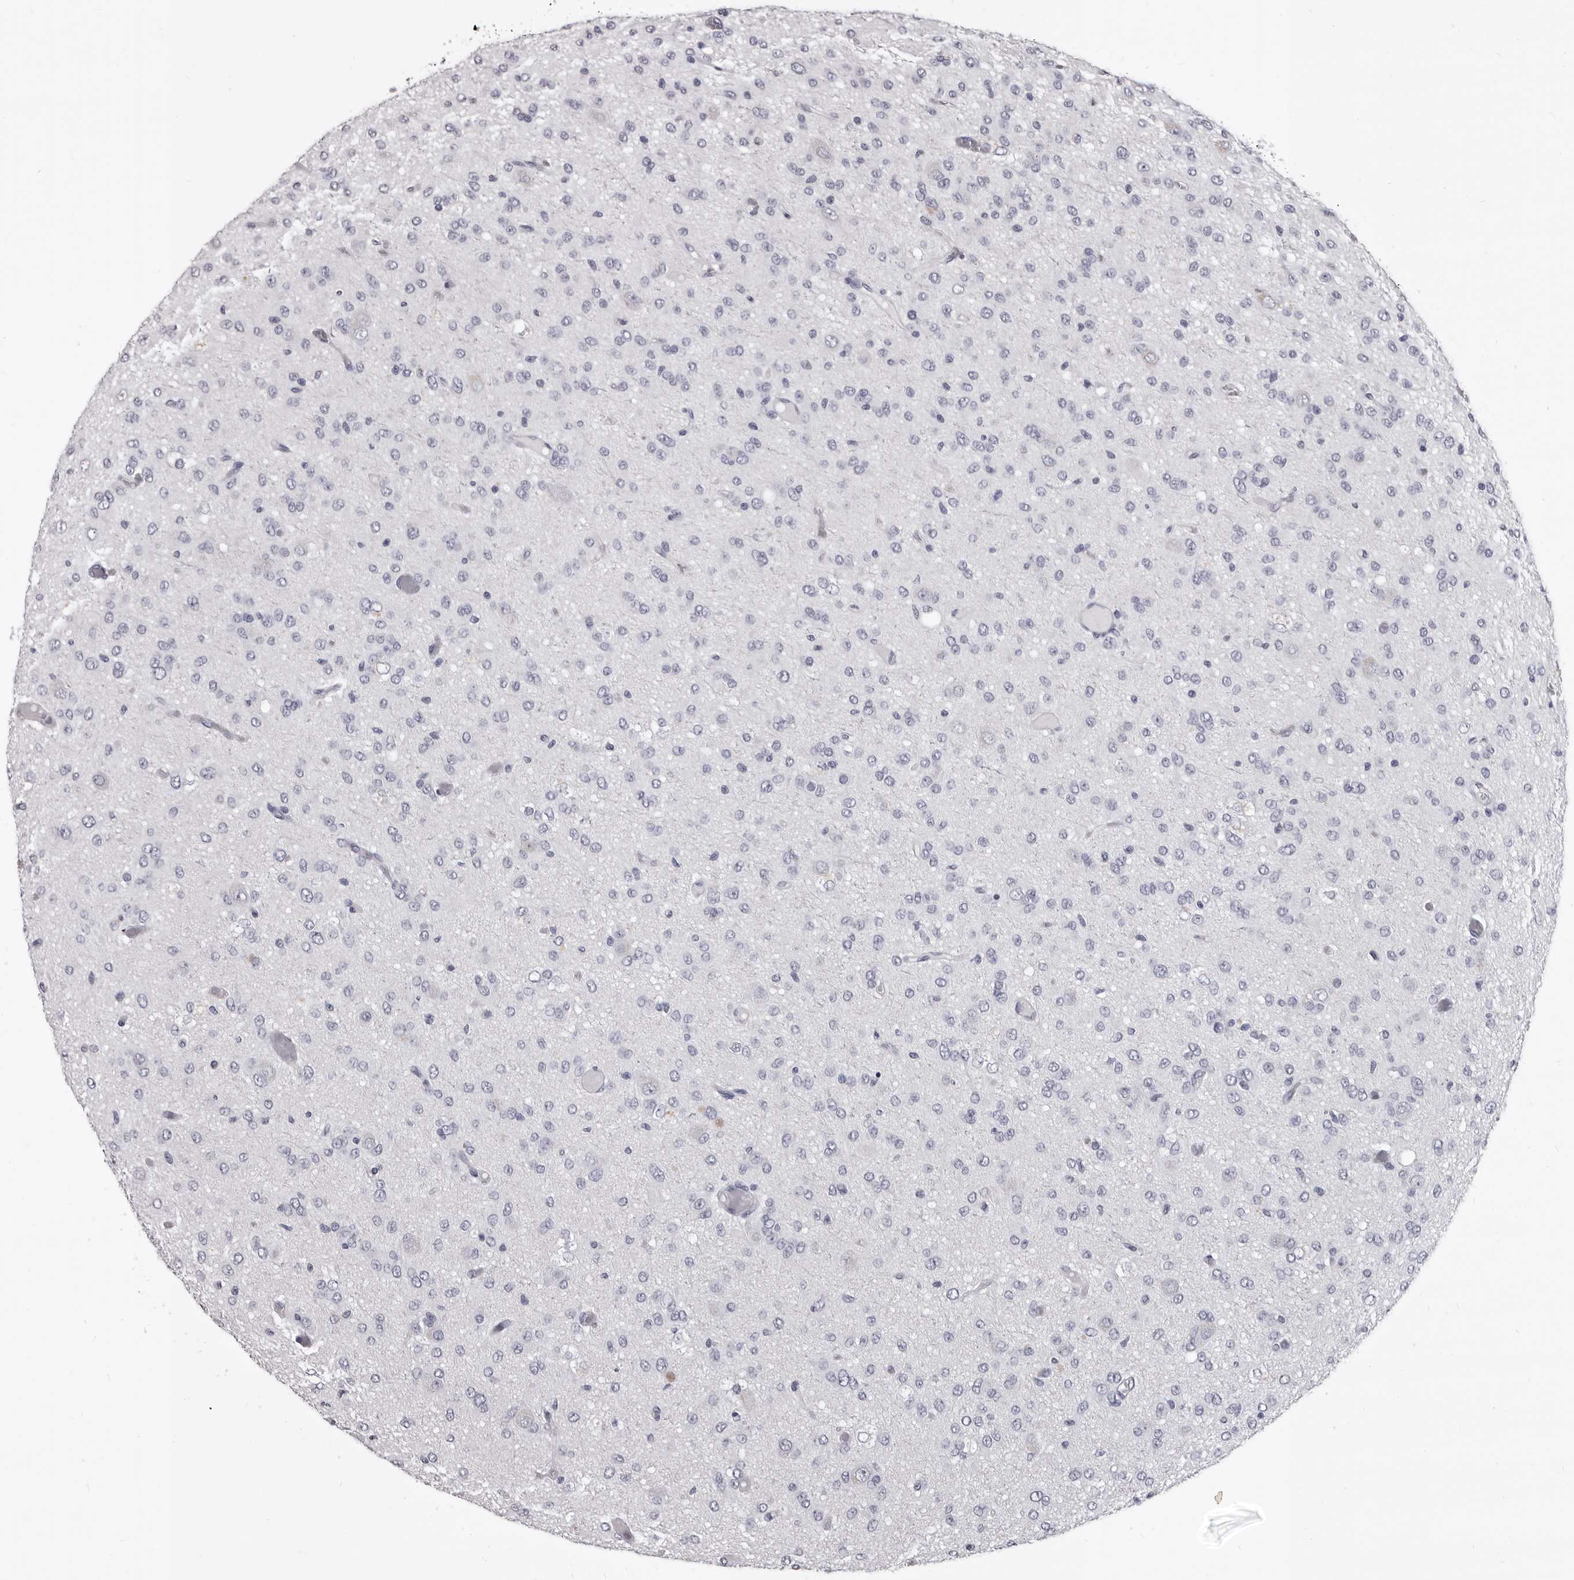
{"staining": {"intensity": "negative", "quantity": "none", "location": "none"}, "tissue": "glioma", "cell_type": "Tumor cells", "image_type": "cancer", "snomed": [{"axis": "morphology", "description": "Glioma, malignant, High grade"}, {"axis": "topography", "description": "Brain"}], "caption": "The image exhibits no significant staining in tumor cells of high-grade glioma (malignant).", "gene": "GZMH", "patient": {"sex": "female", "age": 59}}